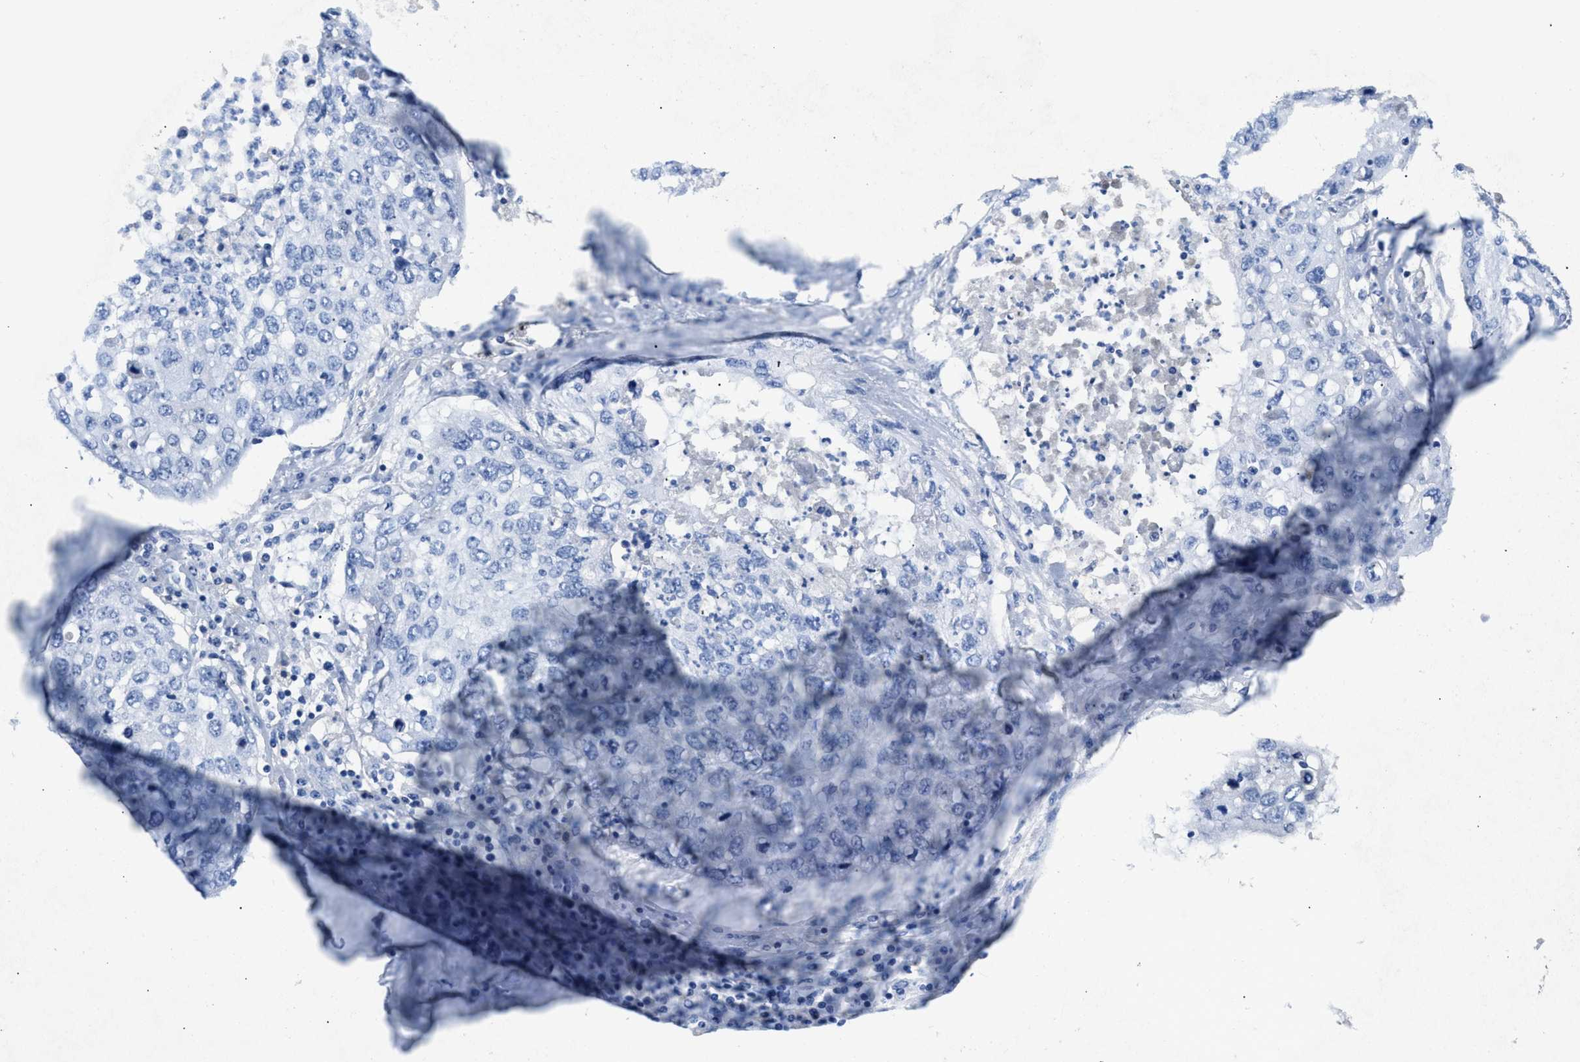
{"staining": {"intensity": "negative", "quantity": "none", "location": "none"}, "tissue": "lung cancer", "cell_type": "Tumor cells", "image_type": "cancer", "snomed": [{"axis": "morphology", "description": "Squamous cell carcinoma, NOS"}, {"axis": "topography", "description": "Lung"}], "caption": "IHC of lung squamous cell carcinoma demonstrates no staining in tumor cells.", "gene": "SLFN13", "patient": {"sex": "female", "age": 63}}